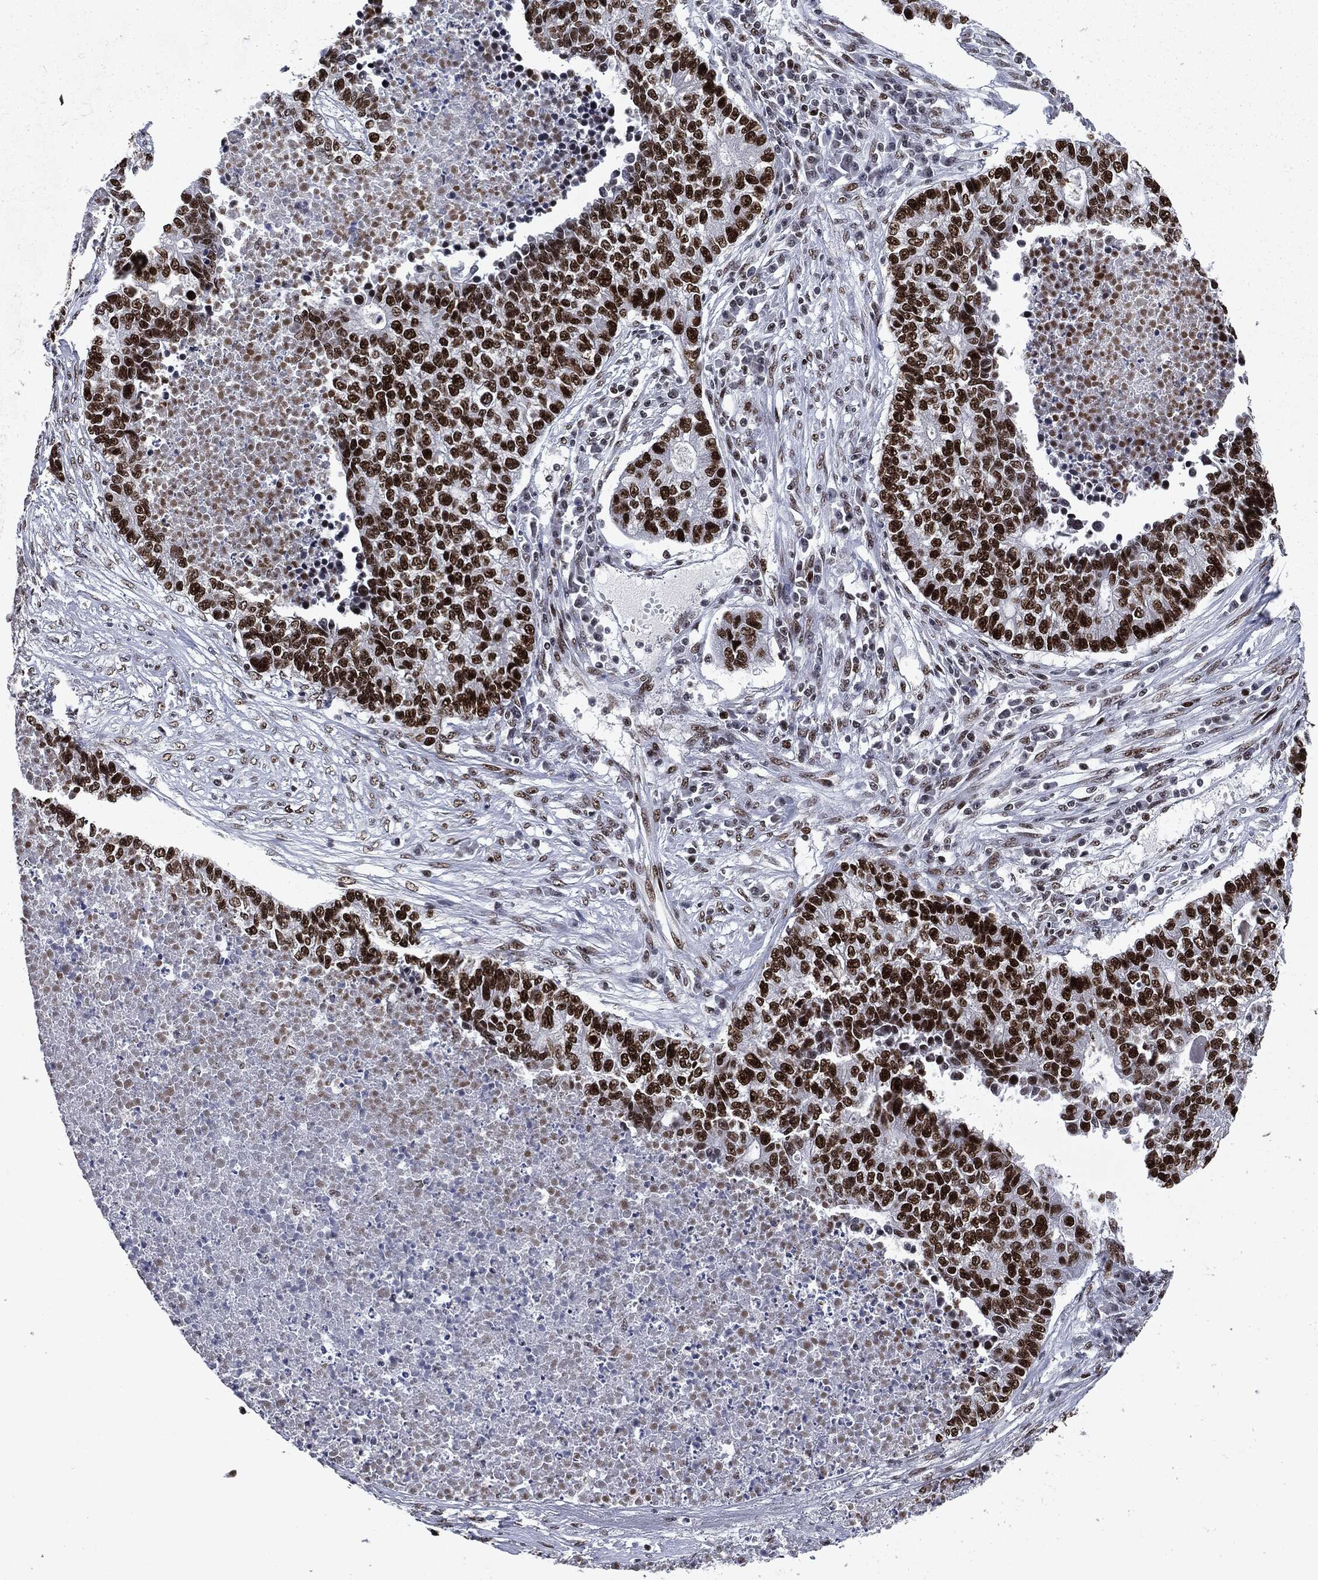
{"staining": {"intensity": "strong", "quantity": ">75%", "location": "nuclear"}, "tissue": "lung cancer", "cell_type": "Tumor cells", "image_type": "cancer", "snomed": [{"axis": "morphology", "description": "Adenocarcinoma, NOS"}, {"axis": "topography", "description": "Lung"}], "caption": "Adenocarcinoma (lung) stained for a protein (brown) shows strong nuclear positive expression in approximately >75% of tumor cells.", "gene": "MSH2", "patient": {"sex": "male", "age": 57}}